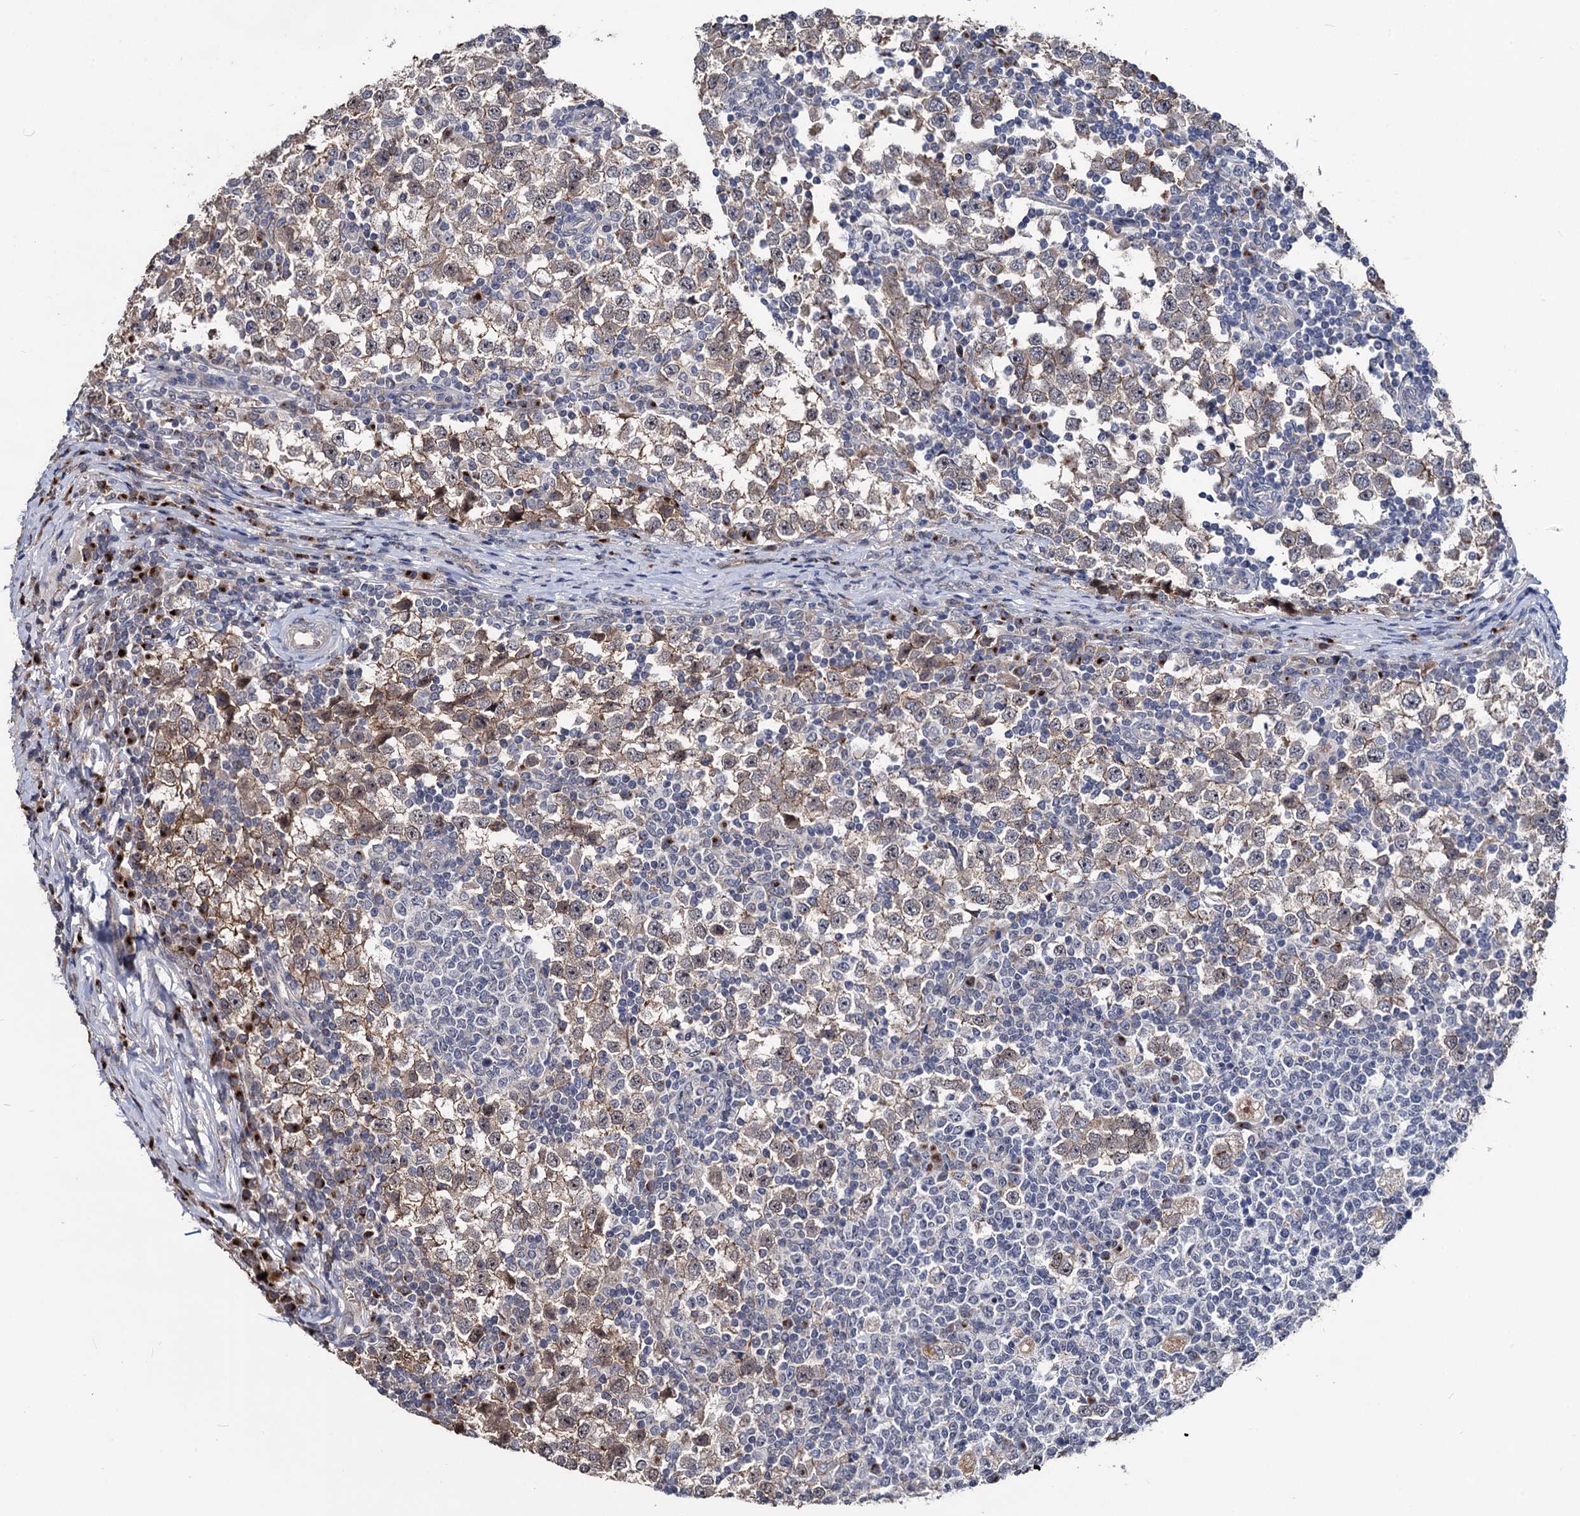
{"staining": {"intensity": "weak", "quantity": "25%-75%", "location": "cytoplasmic/membranous"}, "tissue": "testis cancer", "cell_type": "Tumor cells", "image_type": "cancer", "snomed": [{"axis": "morphology", "description": "Seminoma, NOS"}, {"axis": "topography", "description": "Testis"}], "caption": "High-power microscopy captured an IHC image of testis seminoma, revealing weak cytoplasmic/membranous staining in about 25%-75% of tumor cells.", "gene": "SMAGP", "patient": {"sex": "male", "age": 65}}